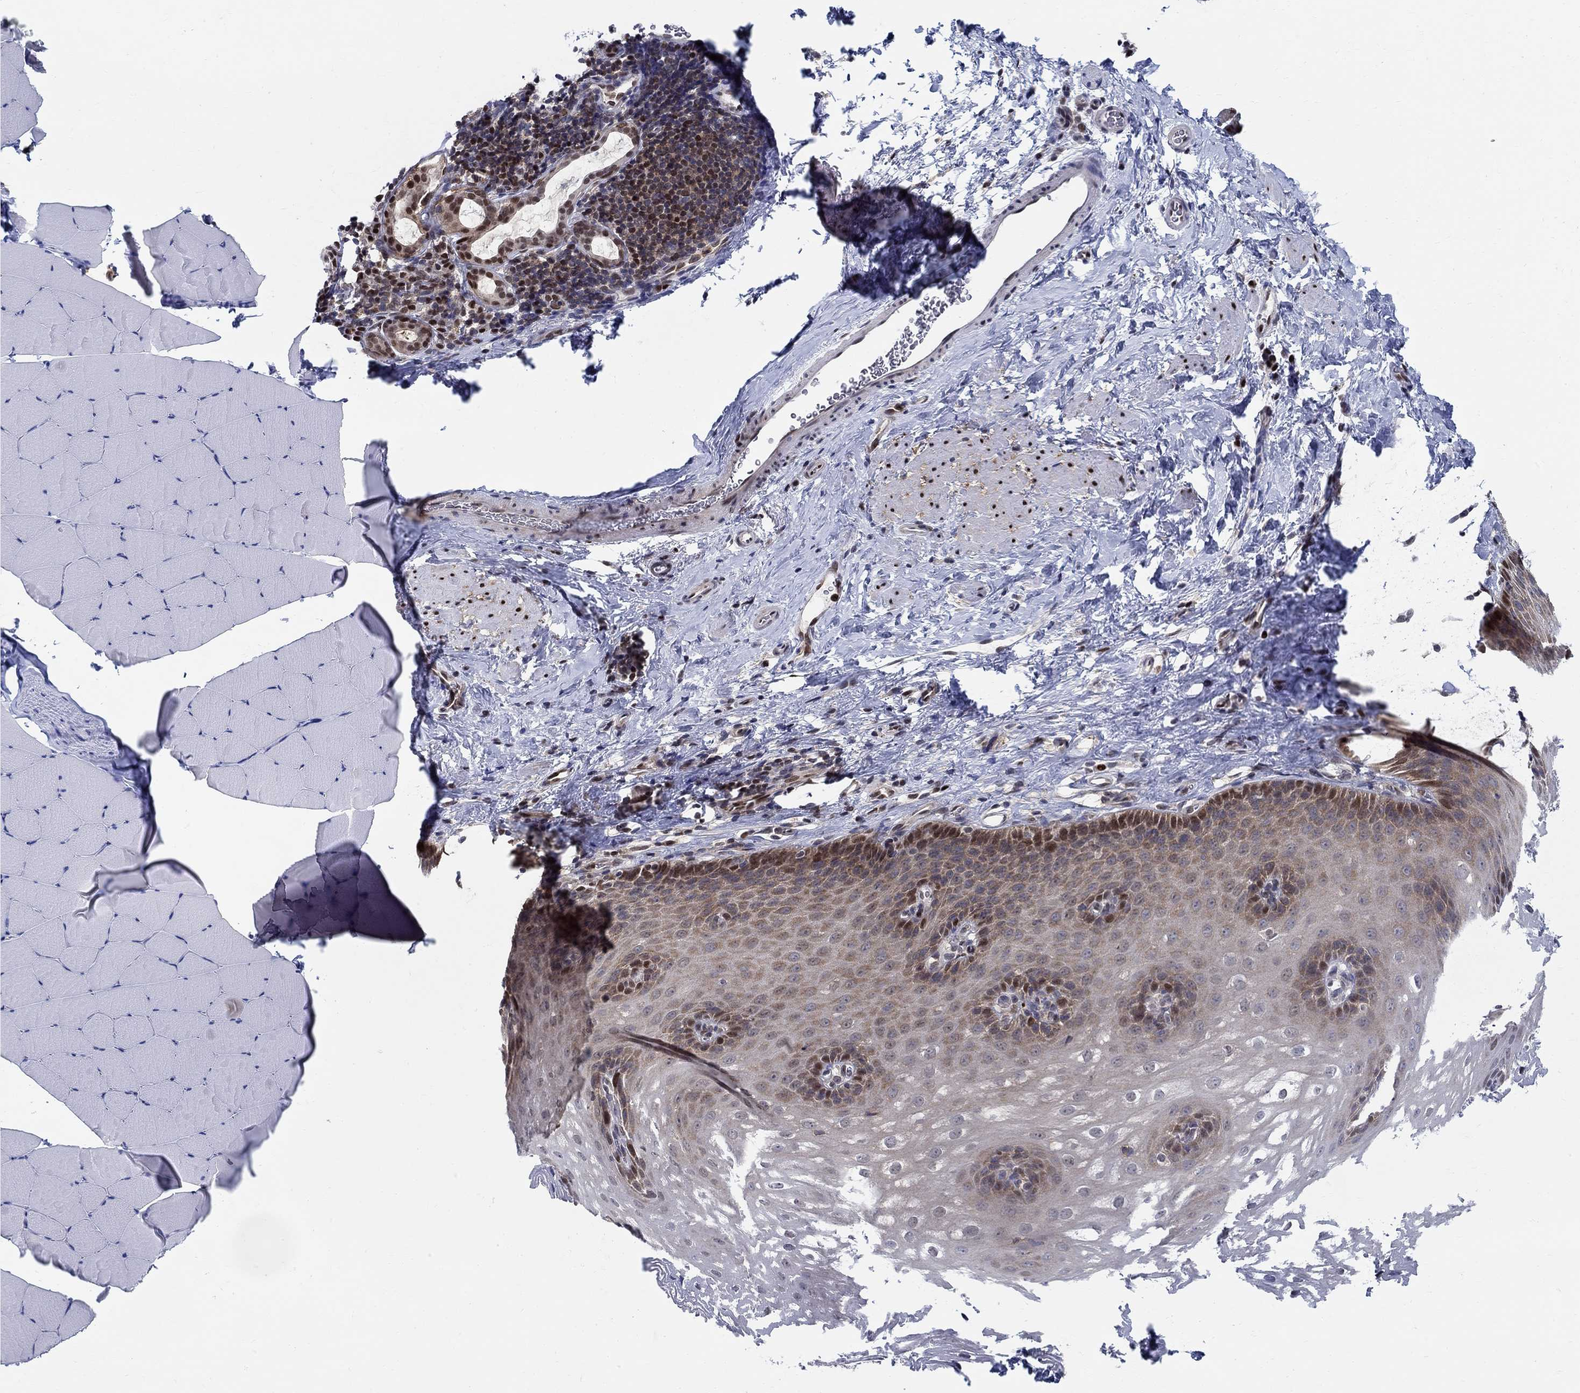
{"staining": {"intensity": "strong", "quantity": "<25%", "location": "nuclear"}, "tissue": "esophagus", "cell_type": "Squamous epithelial cells", "image_type": "normal", "snomed": [{"axis": "morphology", "description": "Normal tissue, NOS"}, {"axis": "topography", "description": "Esophagus"}], "caption": "Esophagus stained for a protein (brown) displays strong nuclear positive positivity in about <25% of squamous epithelial cells.", "gene": "ZNF594", "patient": {"sex": "male", "age": 64}}